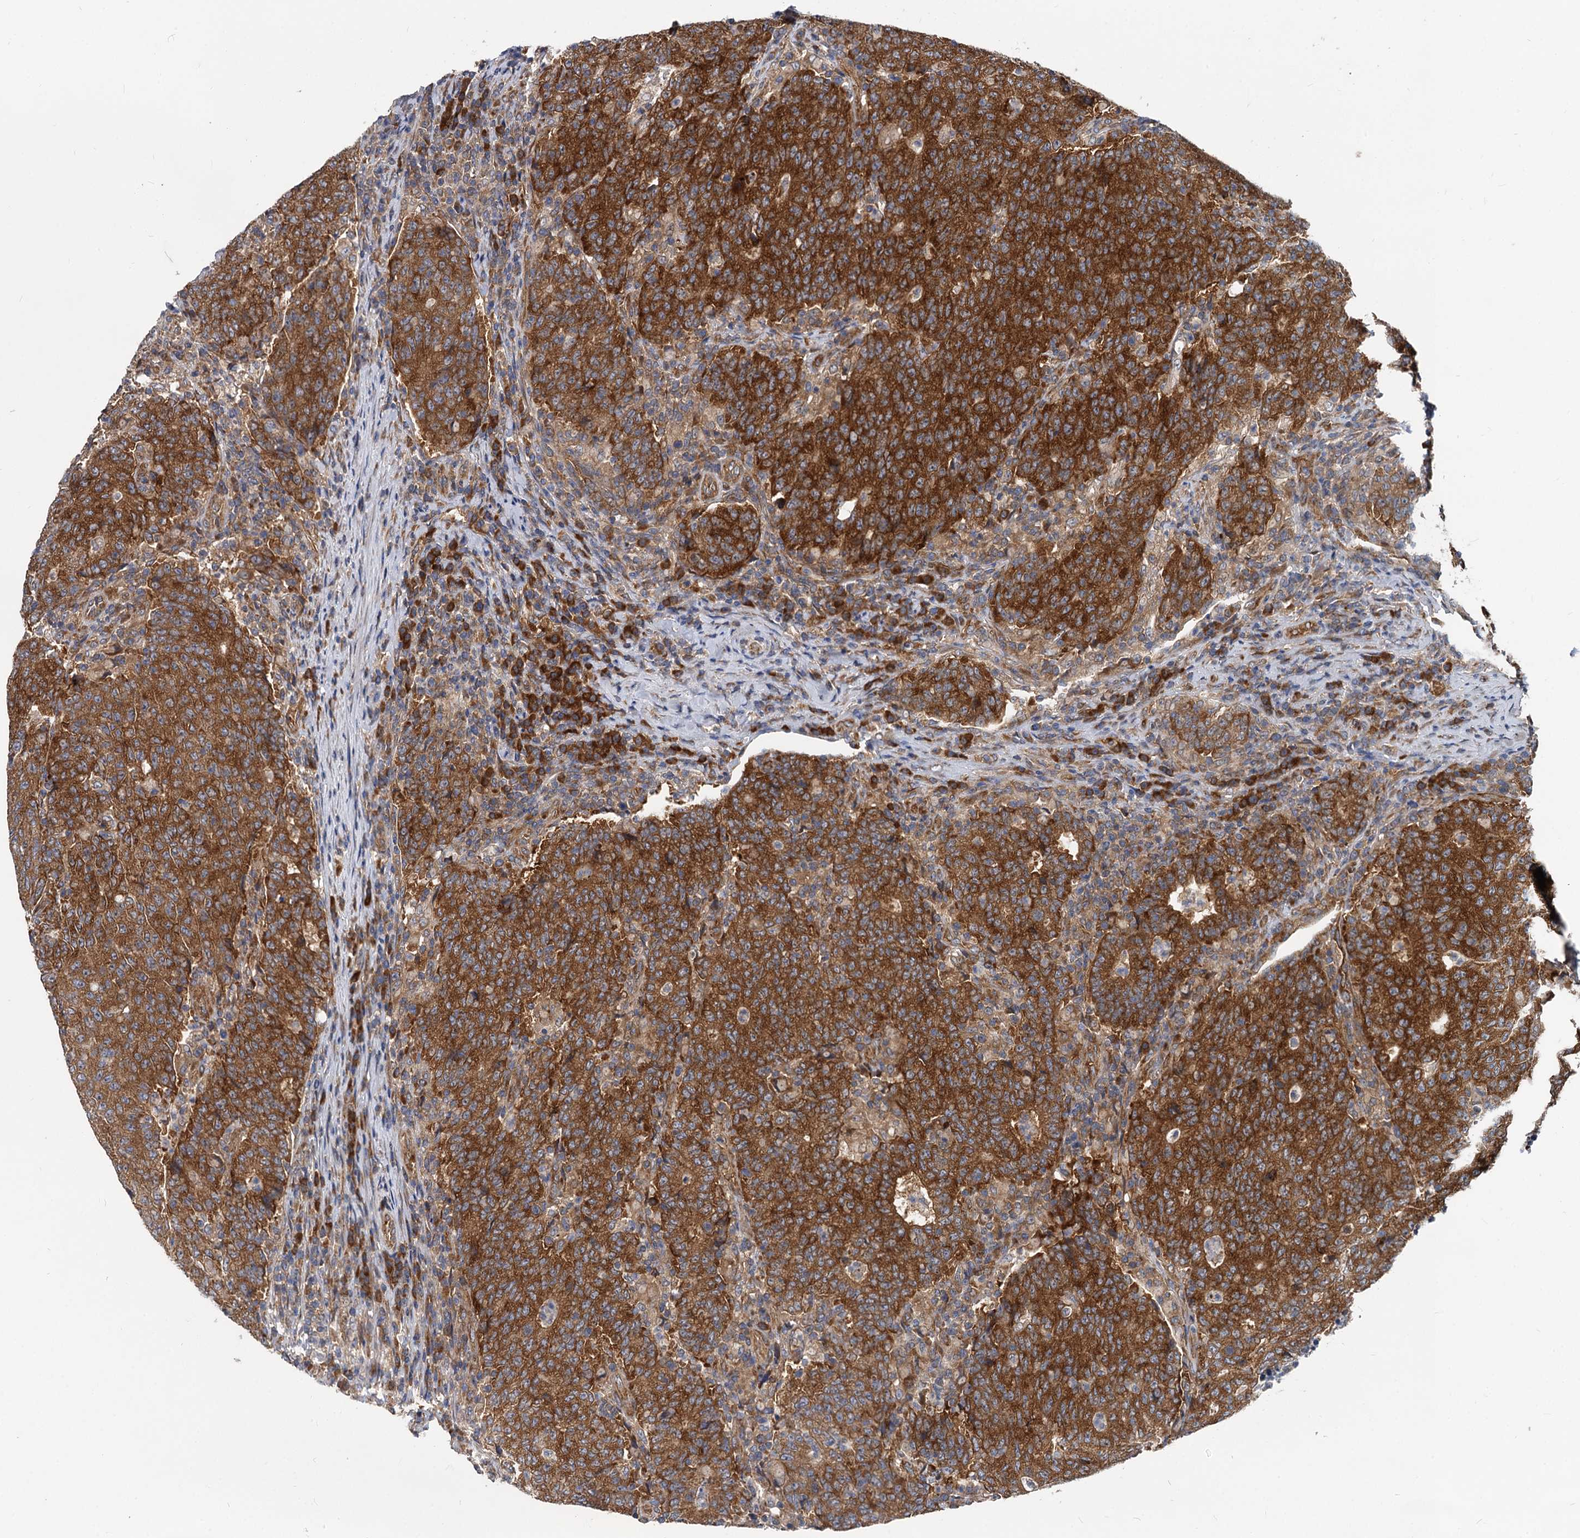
{"staining": {"intensity": "strong", "quantity": ">75%", "location": "cytoplasmic/membranous"}, "tissue": "colorectal cancer", "cell_type": "Tumor cells", "image_type": "cancer", "snomed": [{"axis": "morphology", "description": "Adenocarcinoma, NOS"}, {"axis": "topography", "description": "Colon"}], "caption": "Immunohistochemical staining of colorectal cancer (adenocarcinoma) displays high levels of strong cytoplasmic/membranous protein positivity in approximately >75% of tumor cells.", "gene": "EIF2B2", "patient": {"sex": "female", "age": 75}}